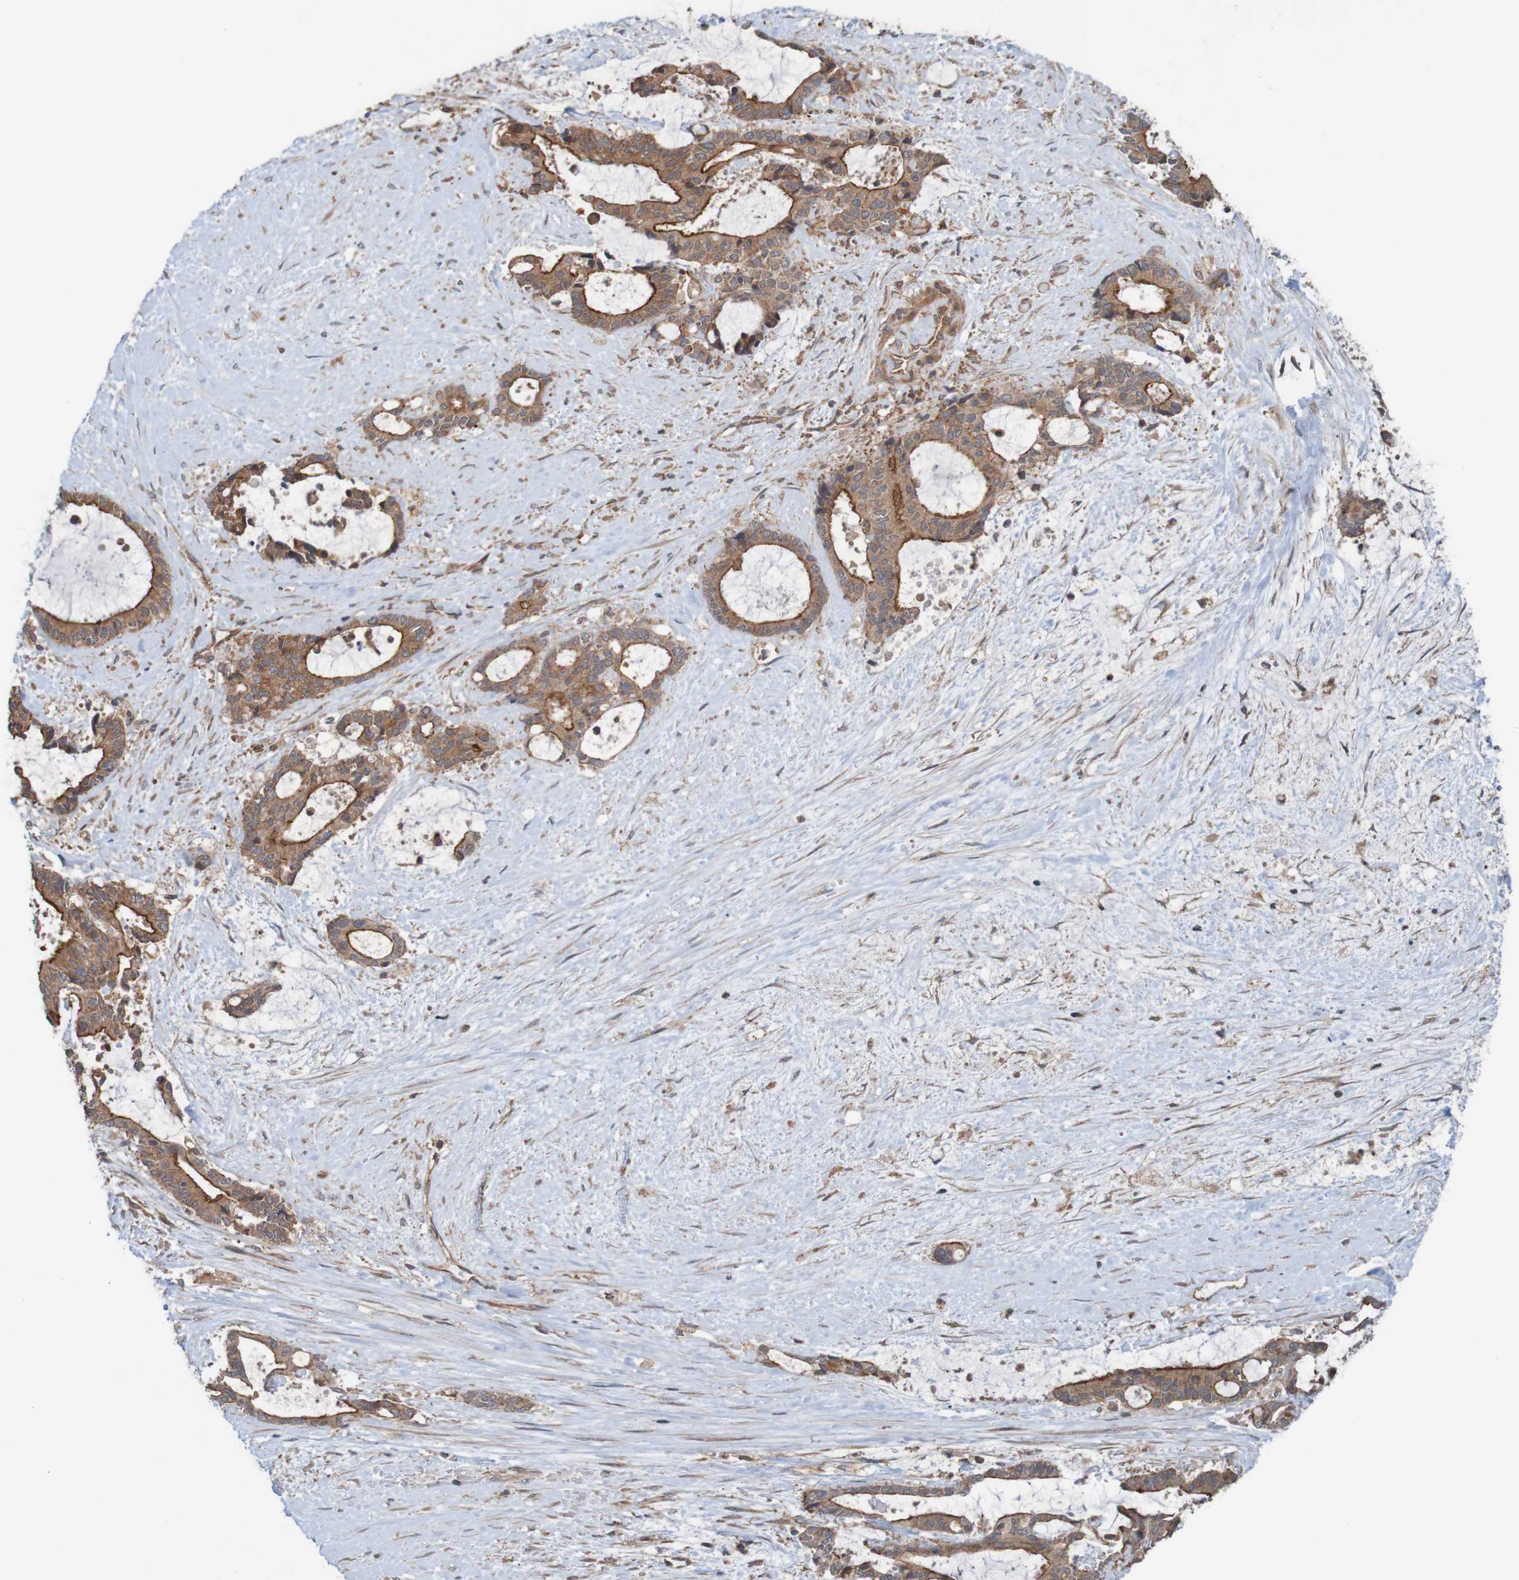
{"staining": {"intensity": "moderate", "quantity": ">75%", "location": "cytoplasmic/membranous"}, "tissue": "liver cancer", "cell_type": "Tumor cells", "image_type": "cancer", "snomed": [{"axis": "morphology", "description": "Normal tissue, NOS"}, {"axis": "morphology", "description": "Cholangiocarcinoma"}, {"axis": "topography", "description": "Liver"}, {"axis": "topography", "description": "Peripheral nerve tissue"}], "caption": "Protein staining of liver cancer (cholangiocarcinoma) tissue displays moderate cytoplasmic/membranous positivity in approximately >75% of tumor cells.", "gene": "ARHGEF11", "patient": {"sex": "female", "age": 73}}